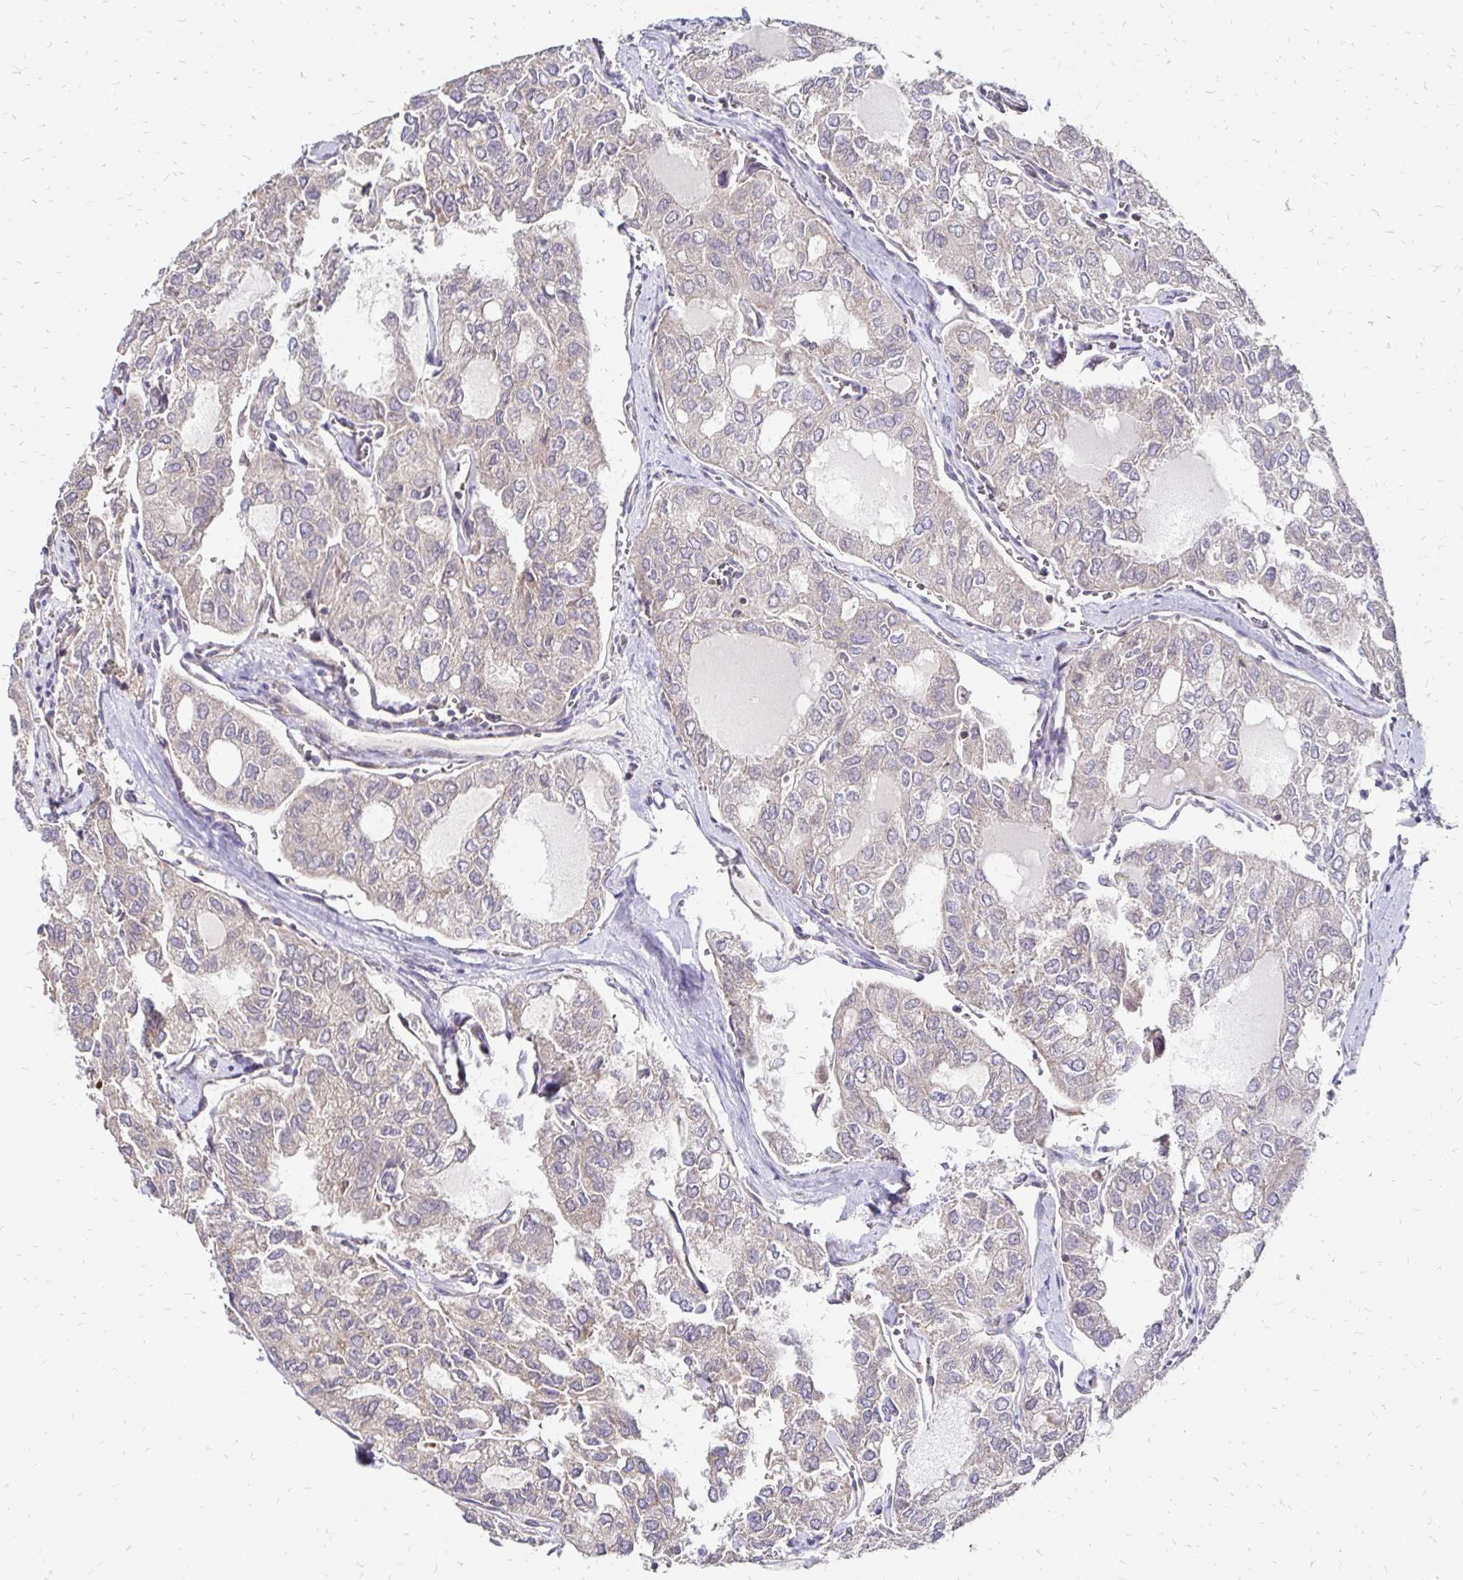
{"staining": {"intensity": "weak", "quantity": "25%-75%", "location": "cytoplasmic/membranous"}, "tissue": "thyroid cancer", "cell_type": "Tumor cells", "image_type": "cancer", "snomed": [{"axis": "morphology", "description": "Follicular adenoma carcinoma, NOS"}, {"axis": "topography", "description": "Thyroid gland"}], "caption": "DAB (3,3'-diaminobenzidine) immunohistochemical staining of human thyroid cancer shows weak cytoplasmic/membranous protein staining in about 25%-75% of tumor cells.", "gene": "ZW10", "patient": {"sex": "male", "age": 75}}